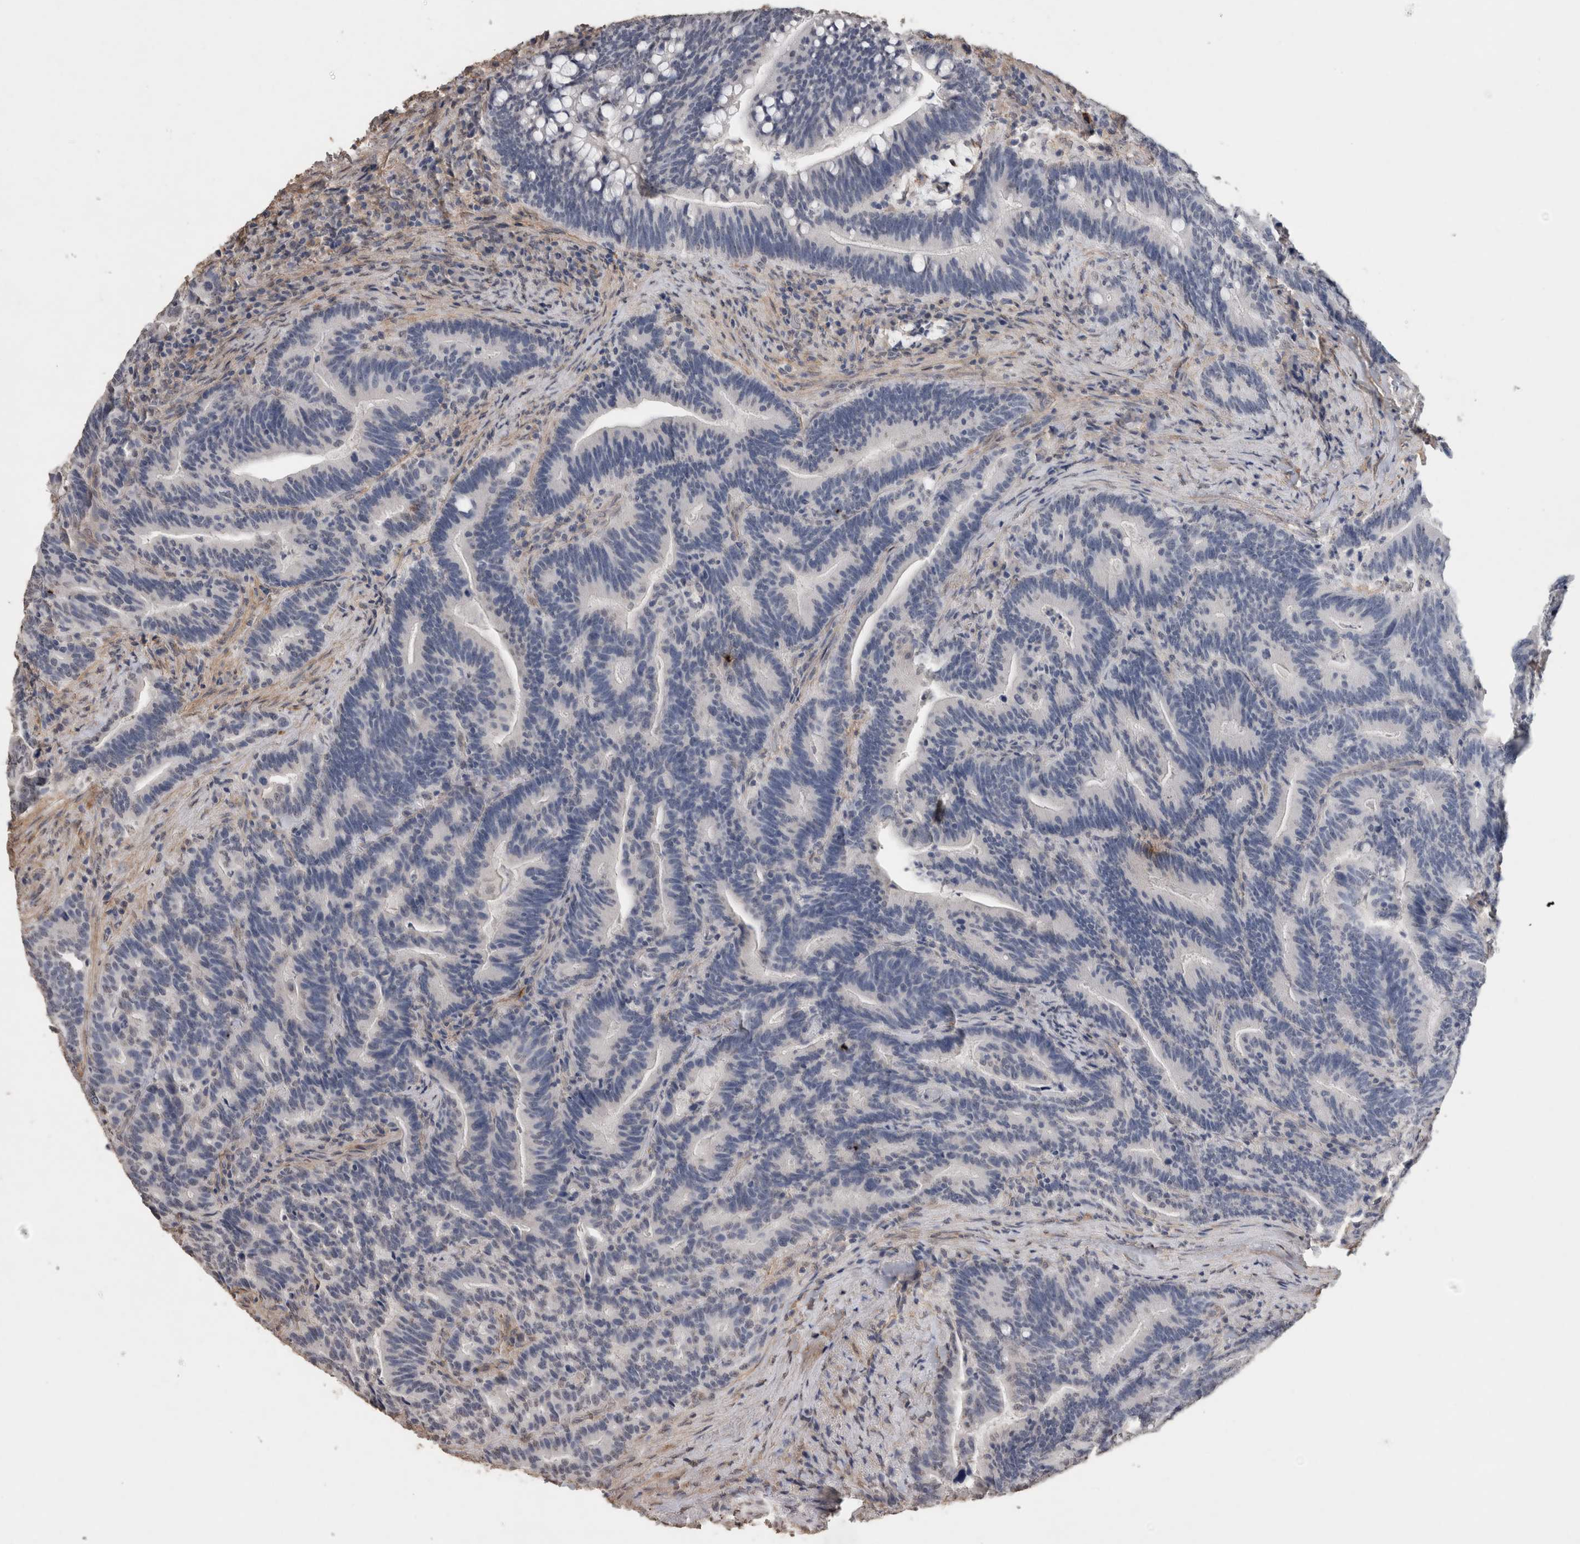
{"staining": {"intensity": "negative", "quantity": "none", "location": "none"}, "tissue": "colorectal cancer", "cell_type": "Tumor cells", "image_type": "cancer", "snomed": [{"axis": "morphology", "description": "Adenocarcinoma, NOS"}, {"axis": "topography", "description": "Colon"}], "caption": "A high-resolution histopathology image shows immunohistochemistry staining of colorectal adenocarcinoma, which reveals no significant staining in tumor cells.", "gene": "RECK", "patient": {"sex": "female", "age": 66}}